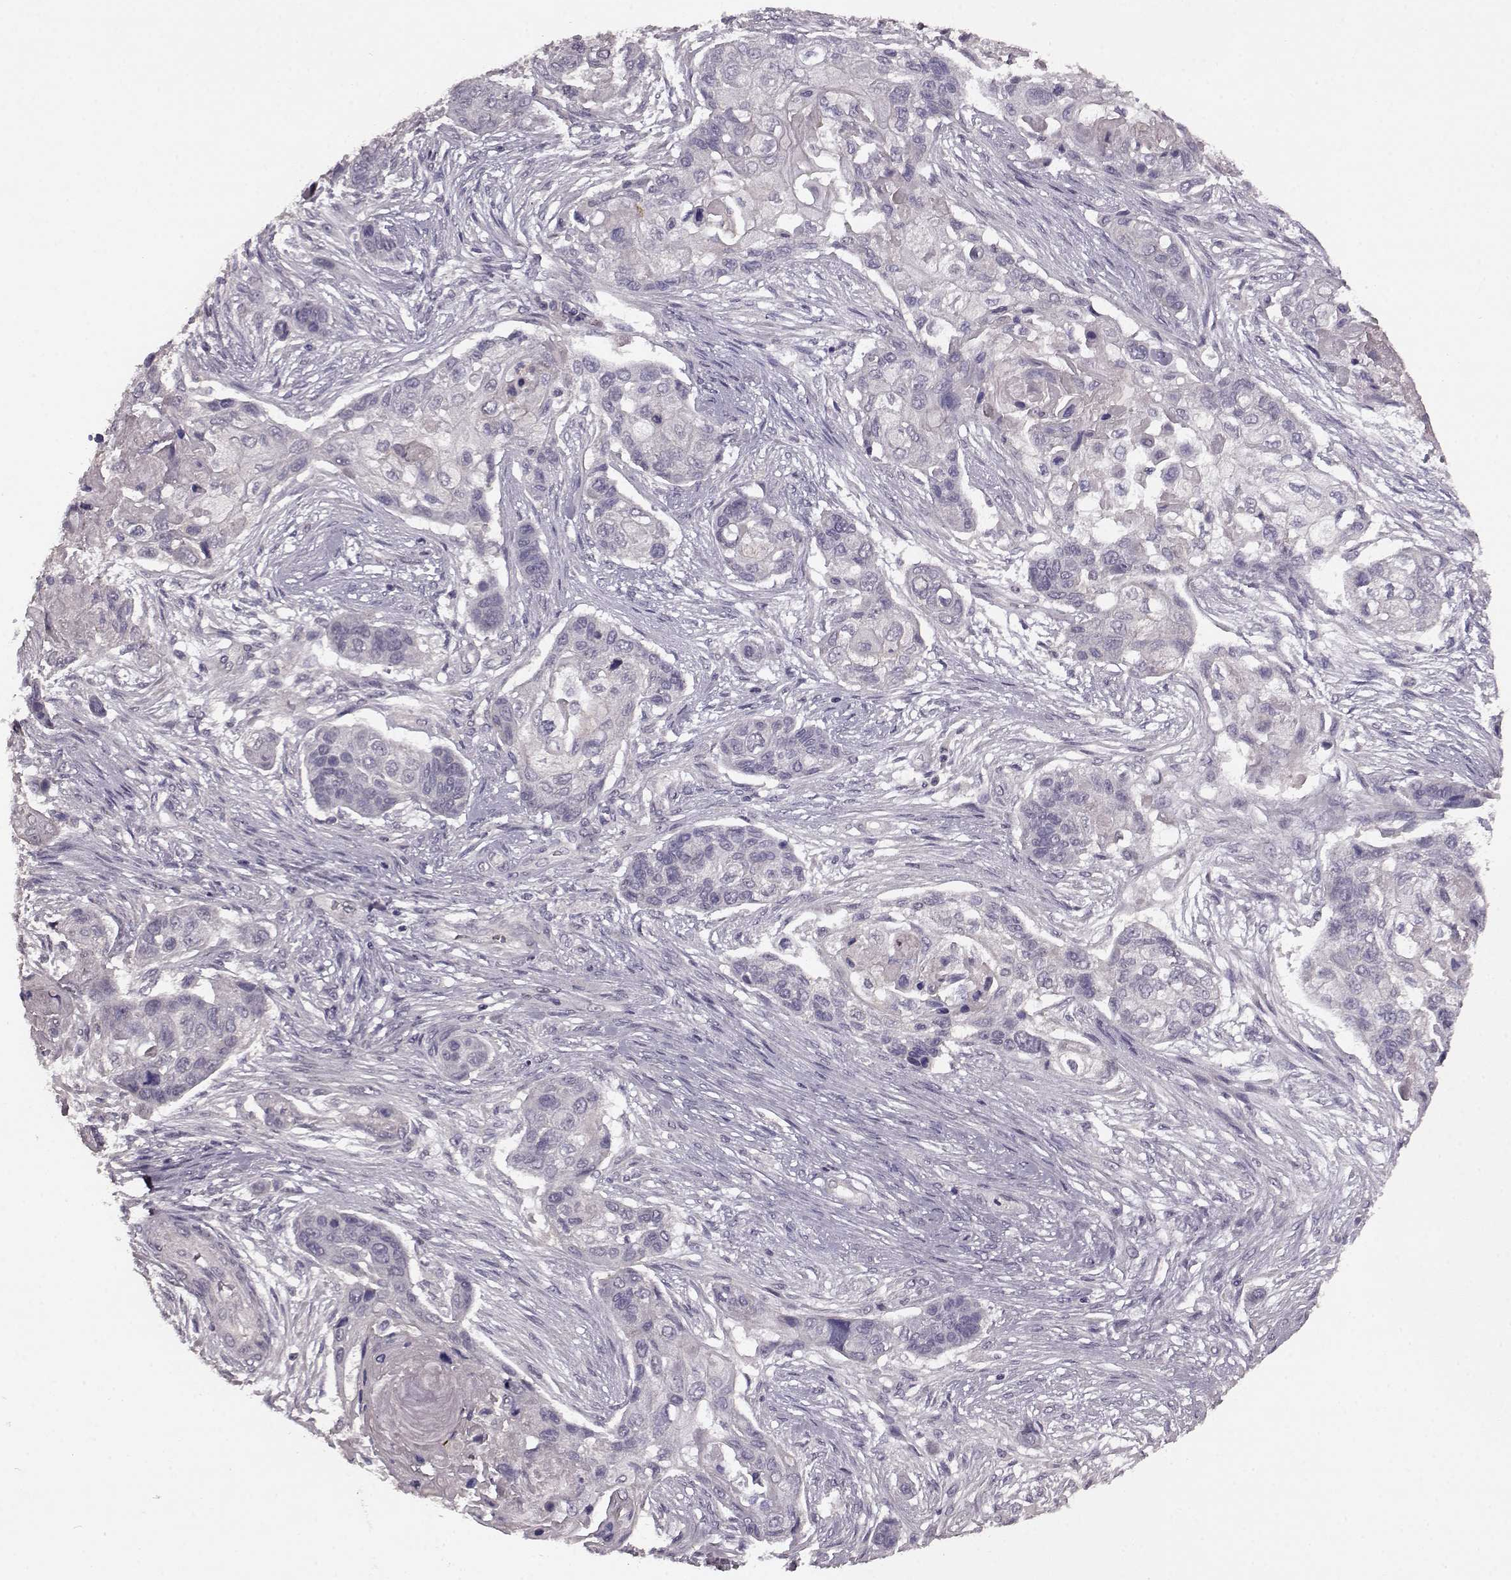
{"staining": {"intensity": "negative", "quantity": "none", "location": "none"}, "tissue": "lung cancer", "cell_type": "Tumor cells", "image_type": "cancer", "snomed": [{"axis": "morphology", "description": "Squamous cell carcinoma, NOS"}, {"axis": "topography", "description": "Lung"}], "caption": "A micrograph of human squamous cell carcinoma (lung) is negative for staining in tumor cells.", "gene": "SLC52A3", "patient": {"sex": "male", "age": 69}}